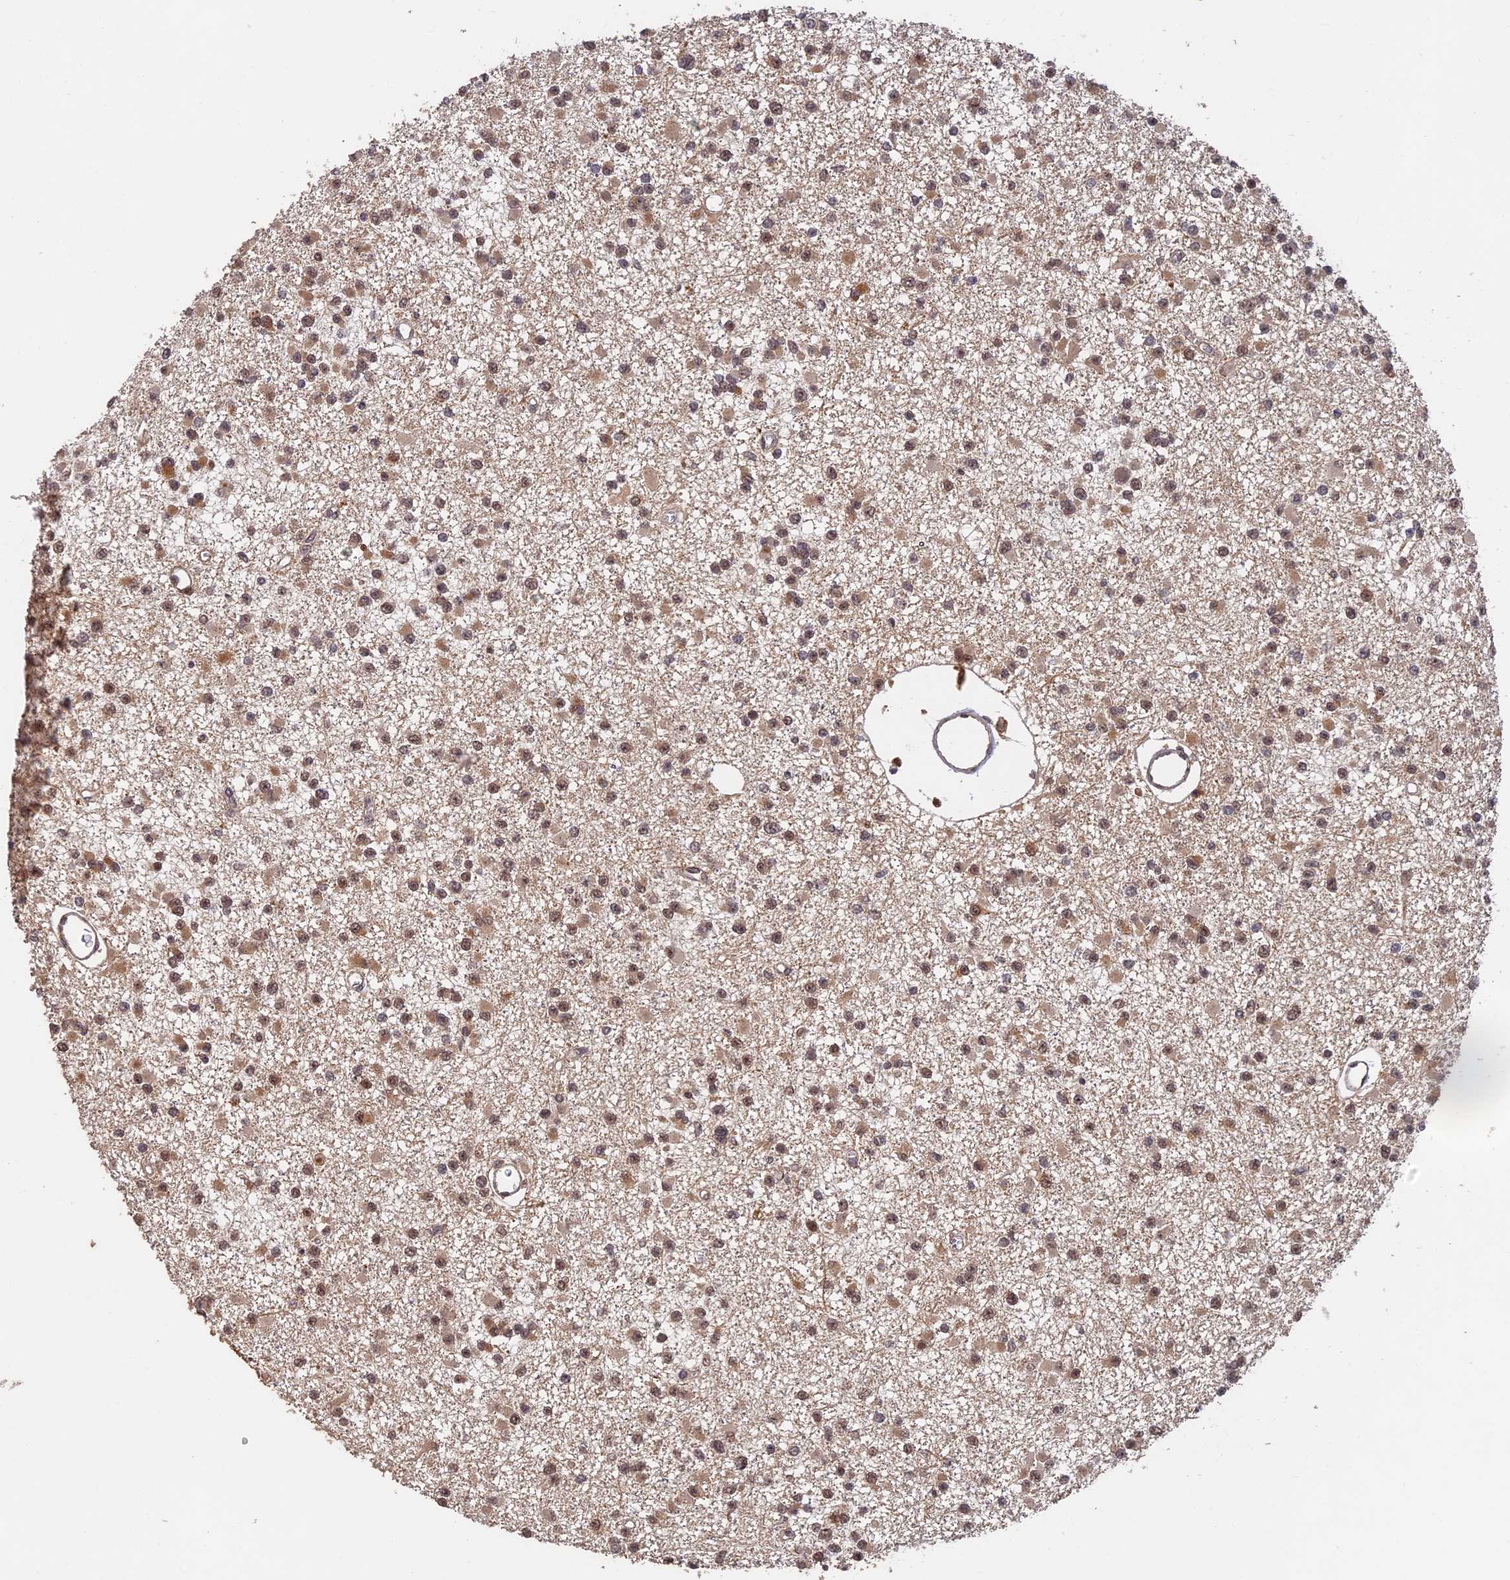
{"staining": {"intensity": "moderate", "quantity": ">75%", "location": "cytoplasmic/membranous,nuclear"}, "tissue": "glioma", "cell_type": "Tumor cells", "image_type": "cancer", "snomed": [{"axis": "morphology", "description": "Glioma, malignant, Low grade"}, {"axis": "topography", "description": "Brain"}], "caption": "This micrograph exhibits immunohistochemistry (IHC) staining of malignant glioma (low-grade), with medium moderate cytoplasmic/membranous and nuclear staining in about >75% of tumor cells.", "gene": "OSBPL1A", "patient": {"sex": "female", "age": 22}}